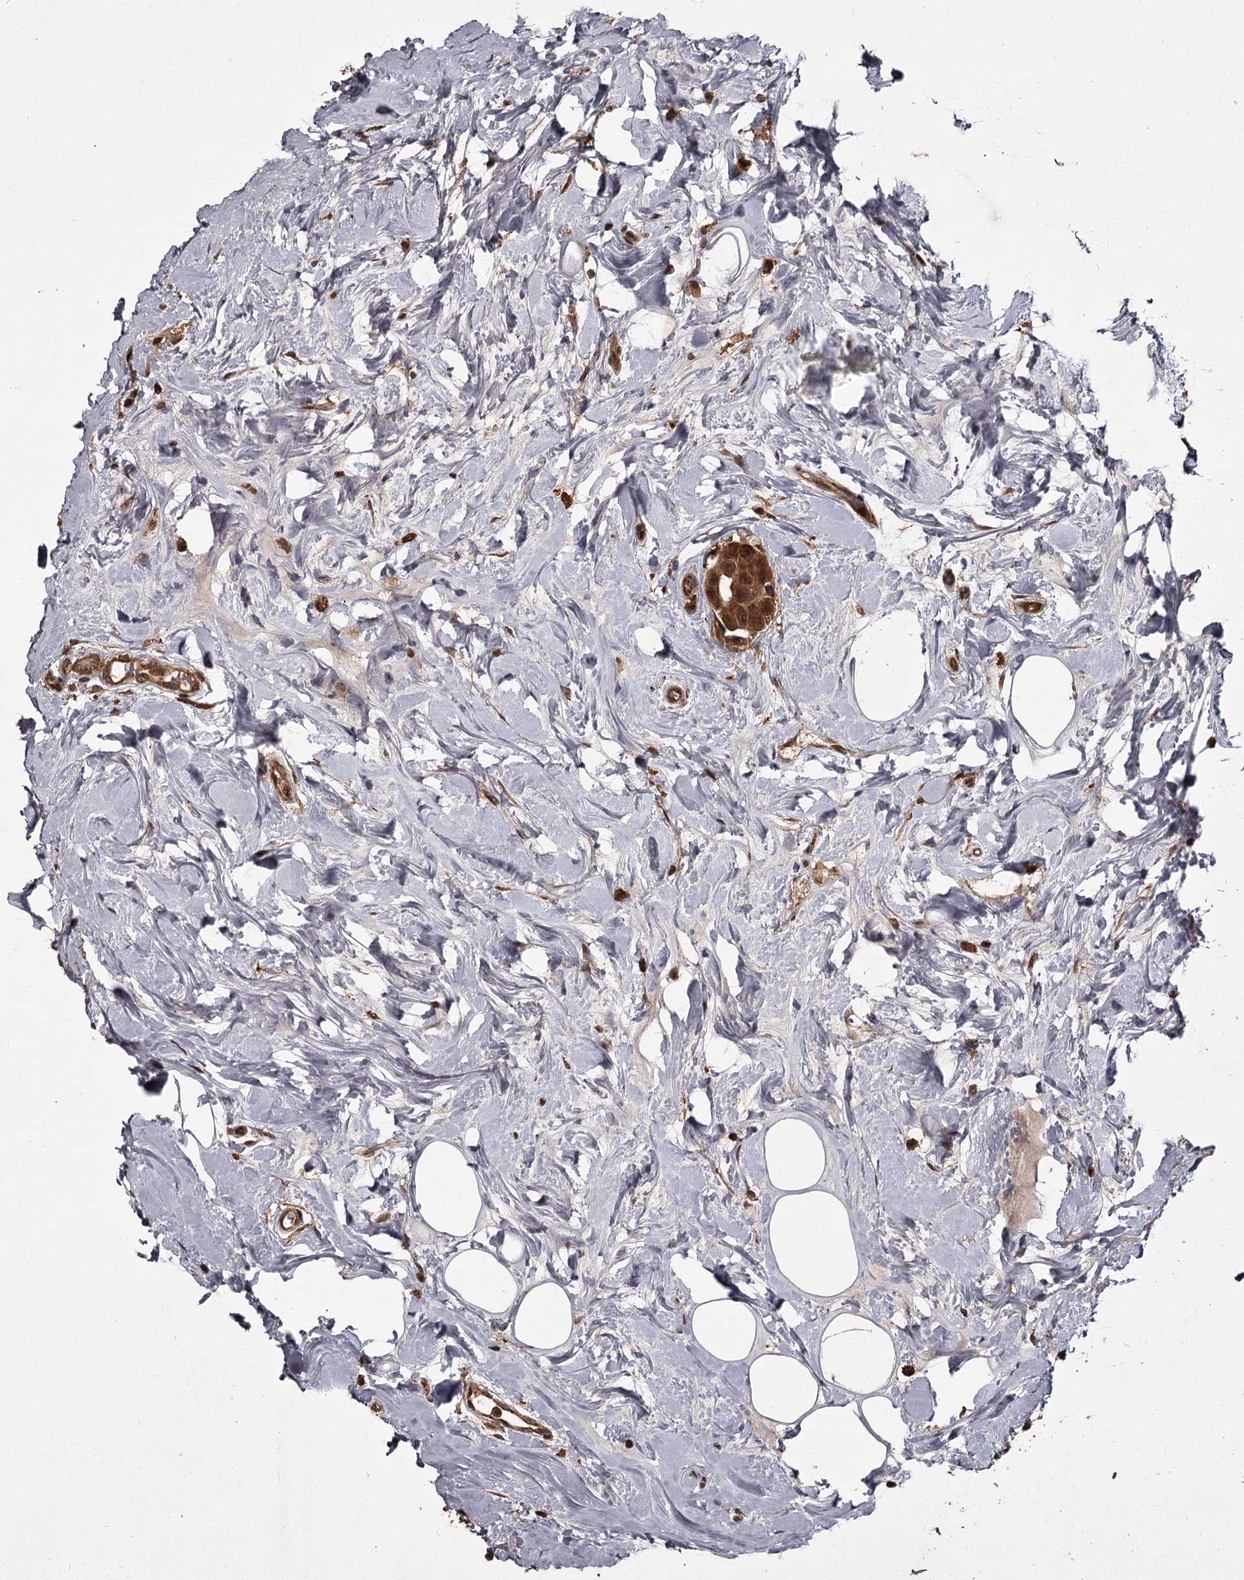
{"staining": {"intensity": "strong", "quantity": ">75%", "location": "cytoplasmic/membranous,nuclear"}, "tissue": "breast cancer", "cell_type": "Tumor cells", "image_type": "cancer", "snomed": [{"axis": "morphology", "description": "Normal tissue, NOS"}, {"axis": "morphology", "description": "Duct carcinoma"}, {"axis": "topography", "description": "Breast"}], "caption": "Immunohistochemistry micrograph of neoplastic tissue: breast cancer (invasive ductal carcinoma) stained using immunohistochemistry exhibits high levels of strong protein expression localized specifically in the cytoplasmic/membranous and nuclear of tumor cells, appearing as a cytoplasmic/membranous and nuclear brown color.", "gene": "TBC1D23", "patient": {"sex": "female", "age": 39}}